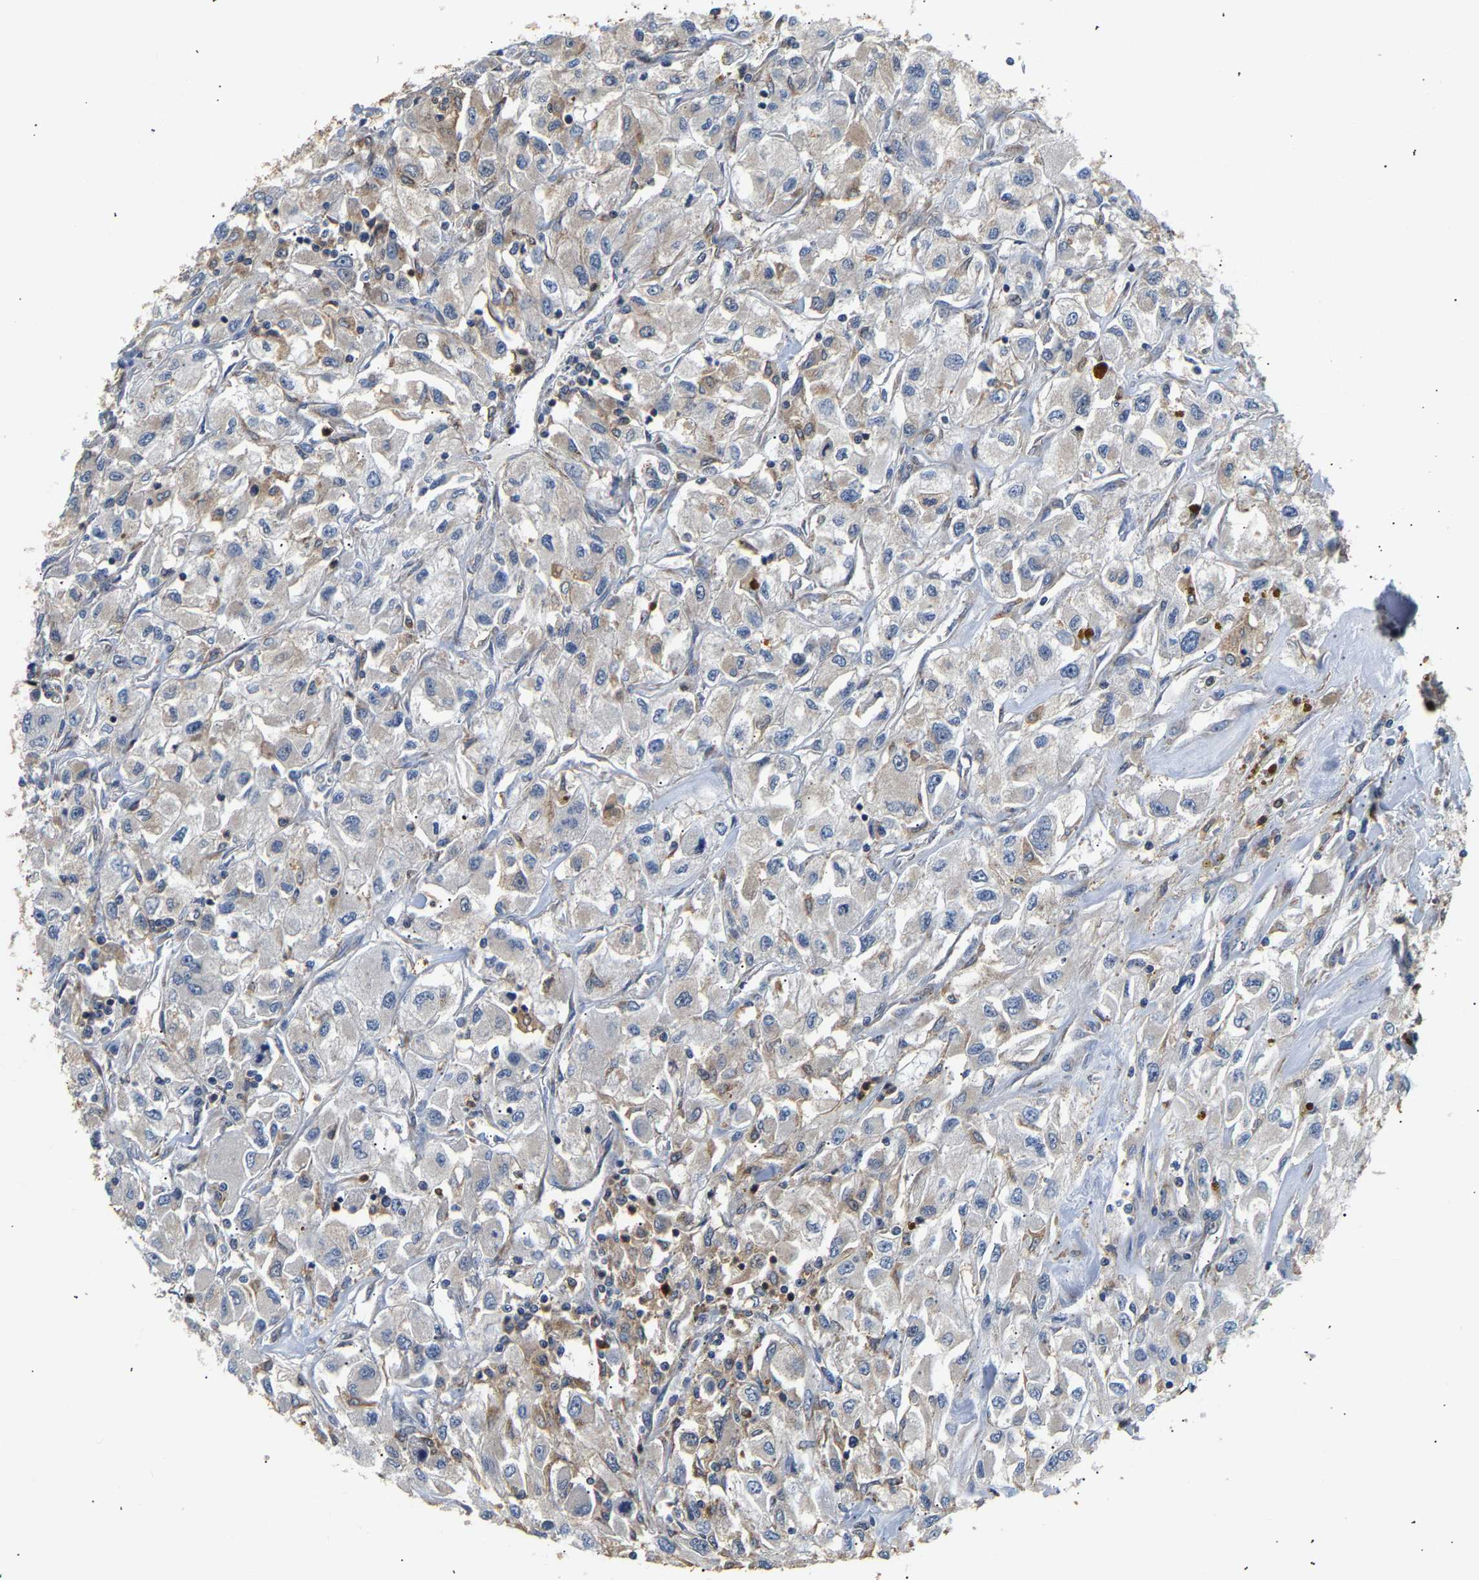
{"staining": {"intensity": "negative", "quantity": "none", "location": "none"}, "tissue": "renal cancer", "cell_type": "Tumor cells", "image_type": "cancer", "snomed": [{"axis": "morphology", "description": "Adenocarcinoma, NOS"}, {"axis": "topography", "description": "Kidney"}], "caption": "A photomicrograph of human renal adenocarcinoma is negative for staining in tumor cells. Brightfield microscopy of immunohistochemistry stained with DAB (3,3'-diaminobenzidine) (brown) and hematoxylin (blue), captured at high magnification.", "gene": "PPID", "patient": {"sex": "female", "age": 52}}